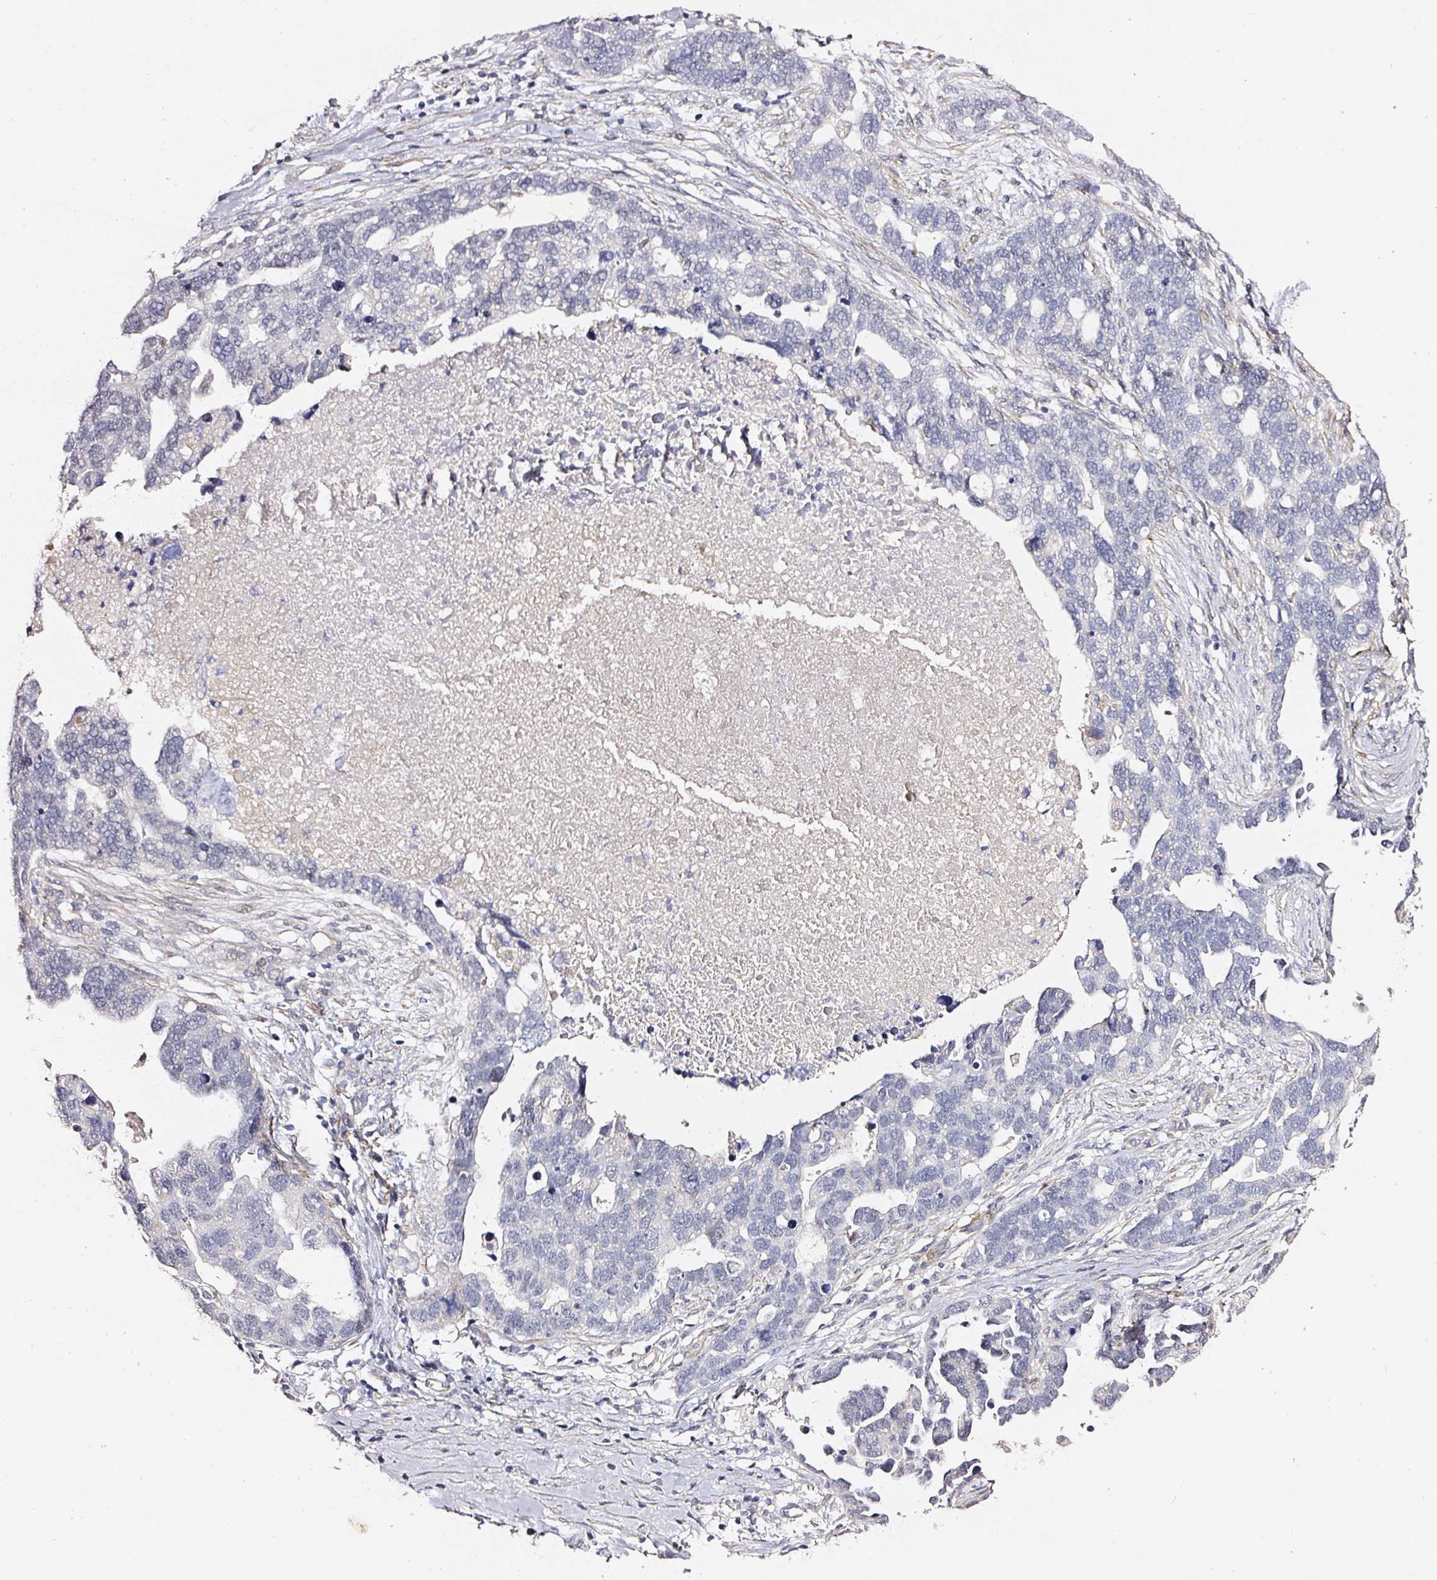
{"staining": {"intensity": "negative", "quantity": "none", "location": "none"}, "tissue": "ovarian cancer", "cell_type": "Tumor cells", "image_type": "cancer", "snomed": [{"axis": "morphology", "description": "Cystadenocarcinoma, serous, NOS"}, {"axis": "topography", "description": "Ovary"}], "caption": "Immunohistochemistry (IHC) of human serous cystadenocarcinoma (ovarian) displays no expression in tumor cells.", "gene": "TOGARAM1", "patient": {"sex": "female", "age": 54}}